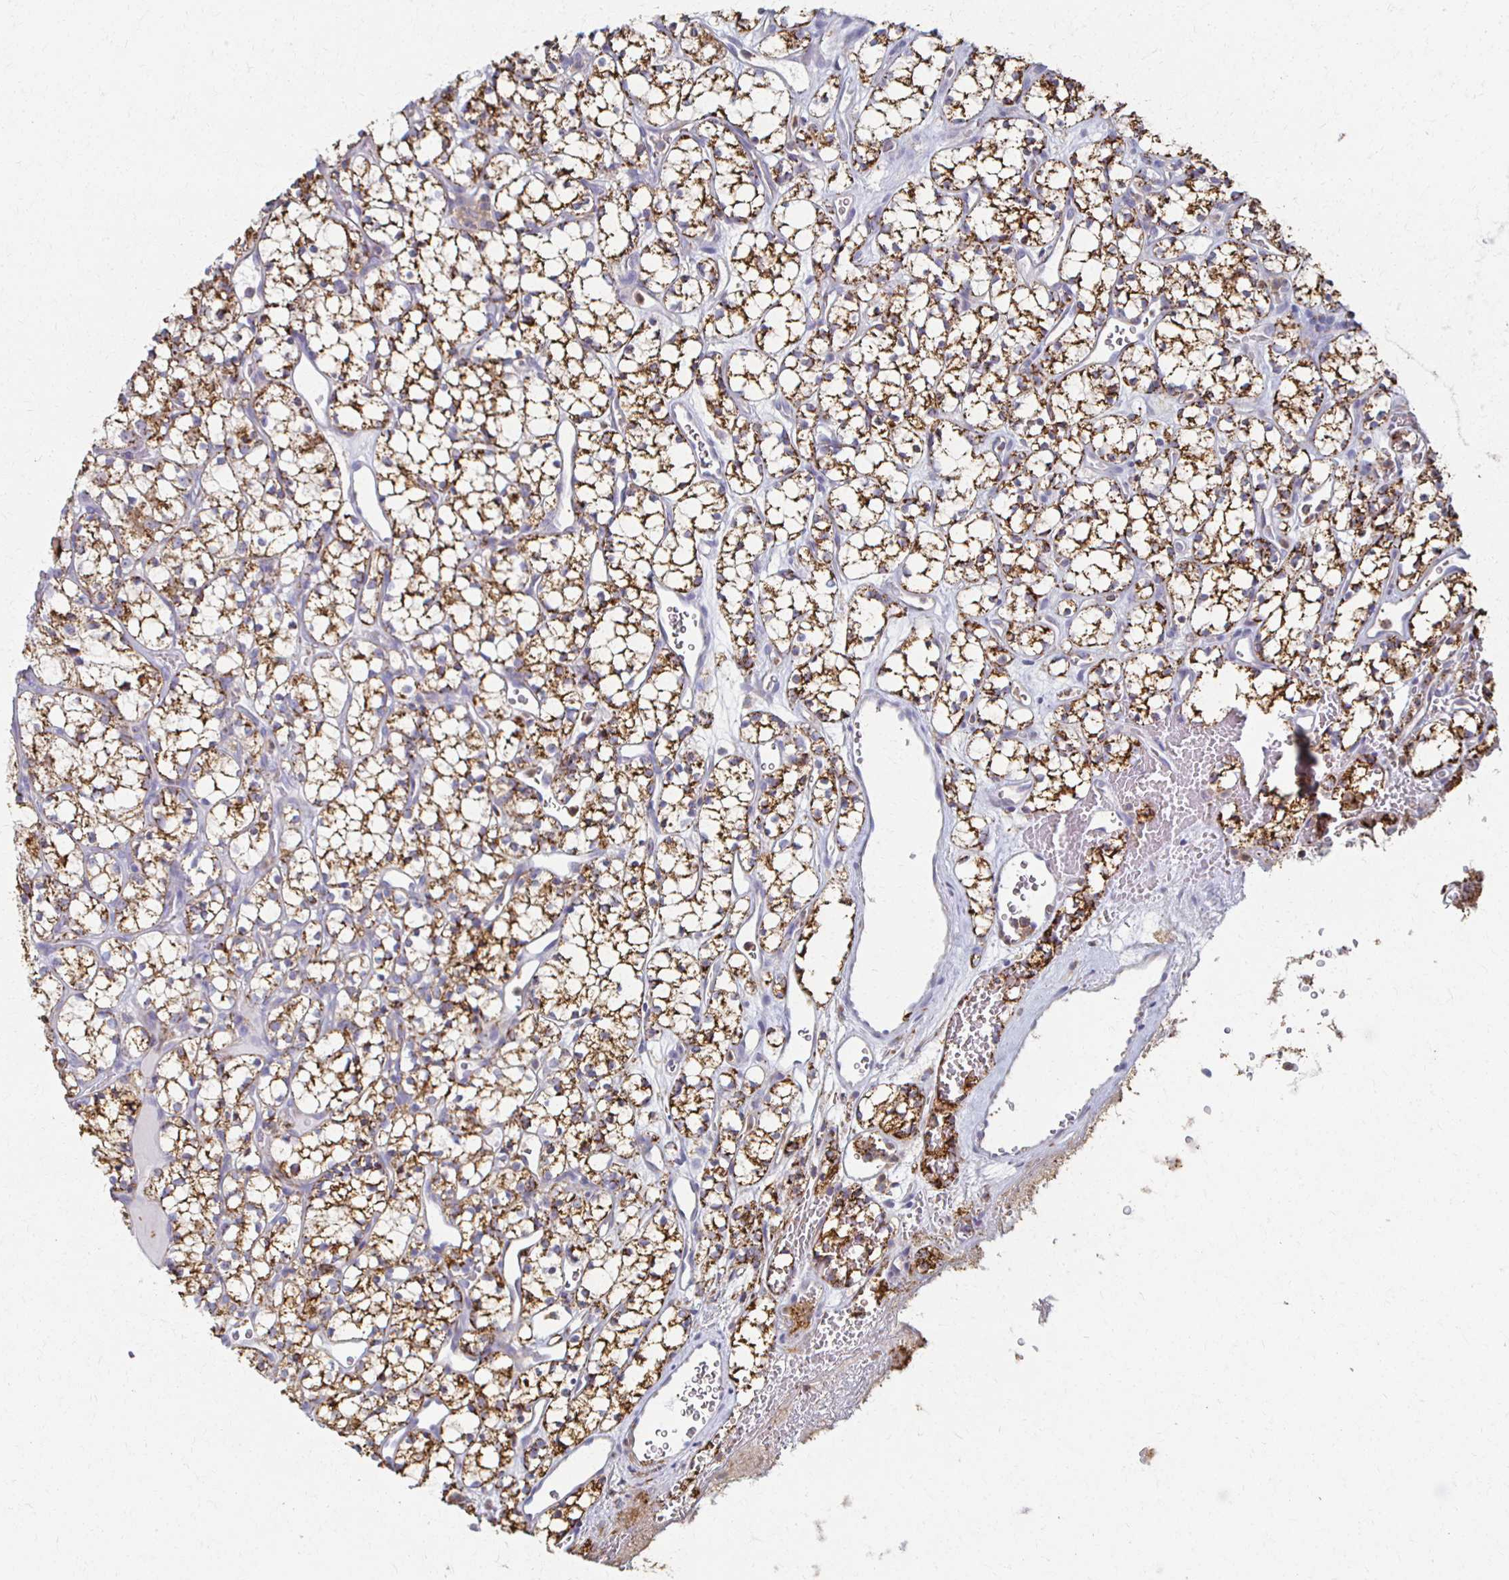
{"staining": {"intensity": "strong", "quantity": ">75%", "location": "cytoplasmic/membranous"}, "tissue": "renal cancer", "cell_type": "Tumor cells", "image_type": "cancer", "snomed": [{"axis": "morphology", "description": "Adenocarcinoma, NOS"}, {"axis": "topography", "description": "Kidney"}], "caption": "Human adenocarcinoma (renal) stained for a protein (brown) reveals strong cytoplasmic/membranous positive expression in about >75% of tumor cells.", "gene": "CX3CR1", "patient": {"sex": "female", "age": 69}}